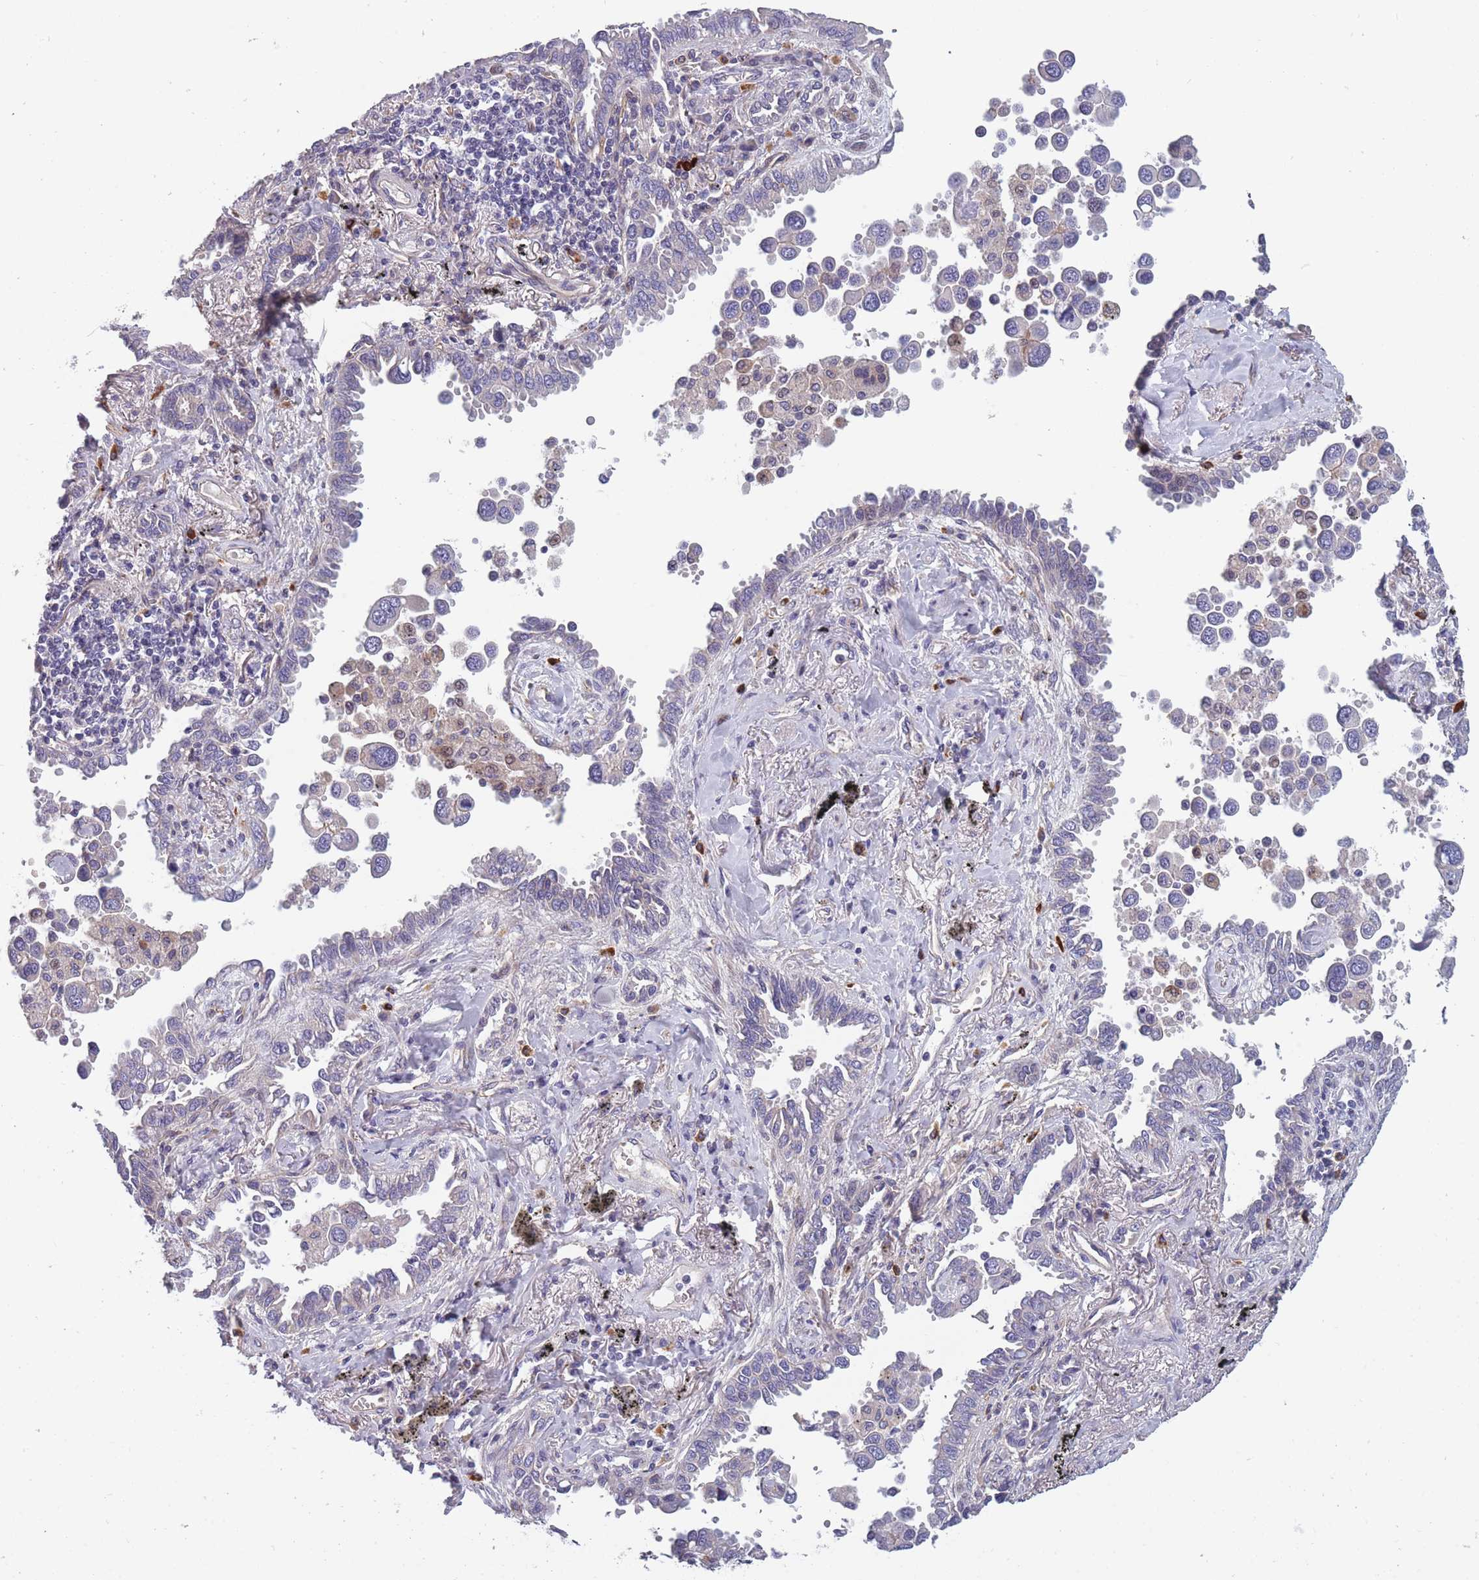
{"staining": {"intensity": "negative", "quantity": "none", "location": "none"}, "tissue": "lung cancer", "cell_type": "Tumor cells", "image_type": "cancer", "snomed": [{"axis": "morphology", "description": "Adenocarcinoma, NOS"}, {"axis": "topography", "description": "Lung"}], "caption": "Immunohistochemistry (IHC) photomicrograph of neoplastic tissue: lung cancer (adenocarcinoma) stained with DAB (3,3'-diaminobenzidine) shows no significant protein expression in tumor cells.", "gene": "FAM83F", "patient": {"sex": "male", "age": 67}}